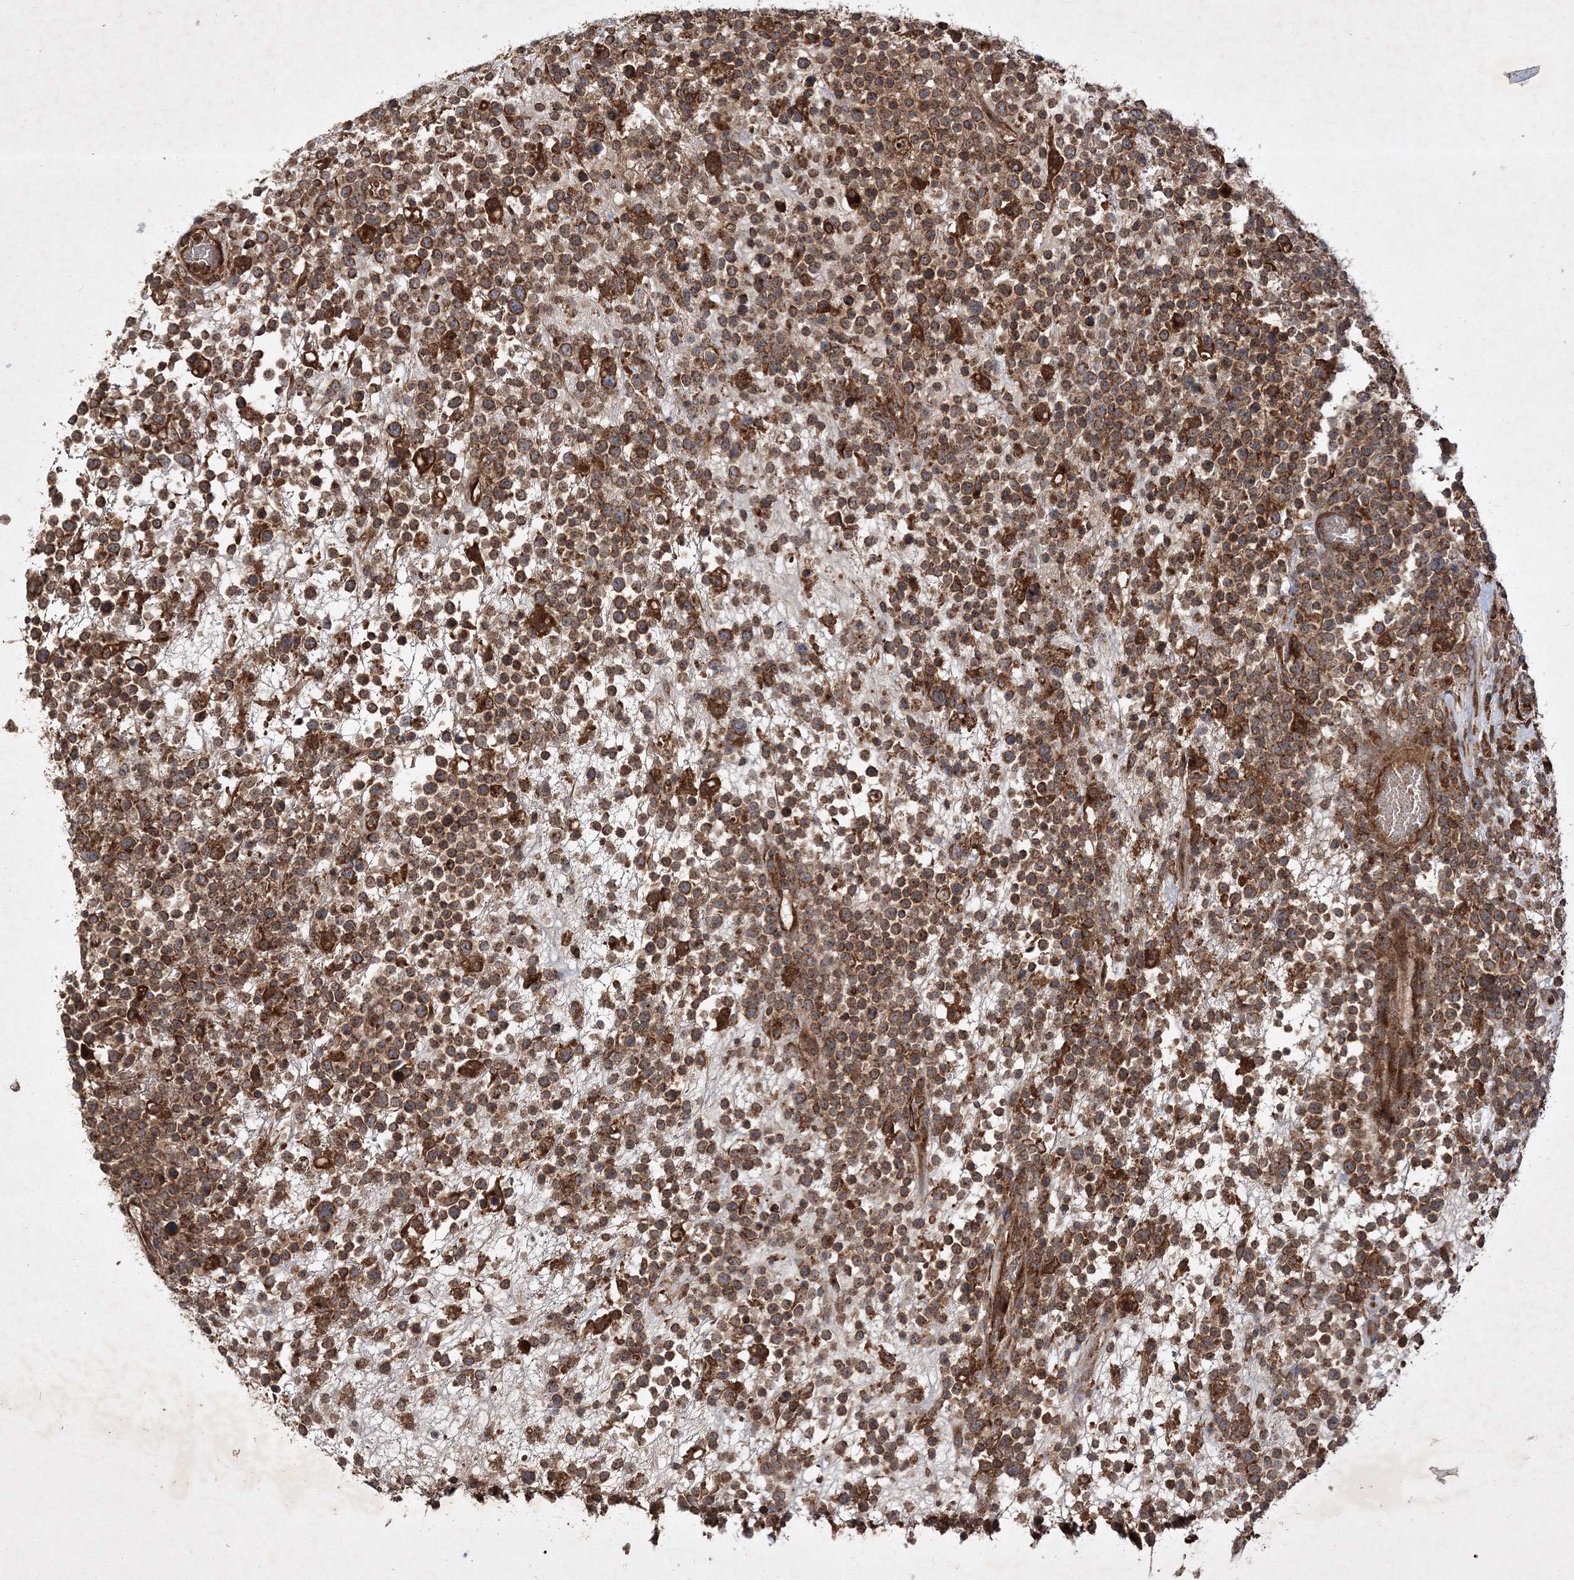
{"staining": {"intensity": "strong", "quantity": ">75%", "location": "cytoplasmic/membranous"}, "tissue": "lymphoma", "cell_type": "Tumor cells", "image_type": "cancer", "snomed": [{"axis": "morphology", "description": "Malignant lymphoma, non-Hodgkin's type, High grade"}, {"axis": "topography", "description": "Colon"}], "caption": "Brown immunohistochemical staining in human malignant lymphoma, non-Hodgkin's type (high-grade) shows strong cytoplasmic/membranous expression in approximately >75% of tumor cells.", "gene": "DNAJC13", "patient": {"sex": "female", "age": 53}}